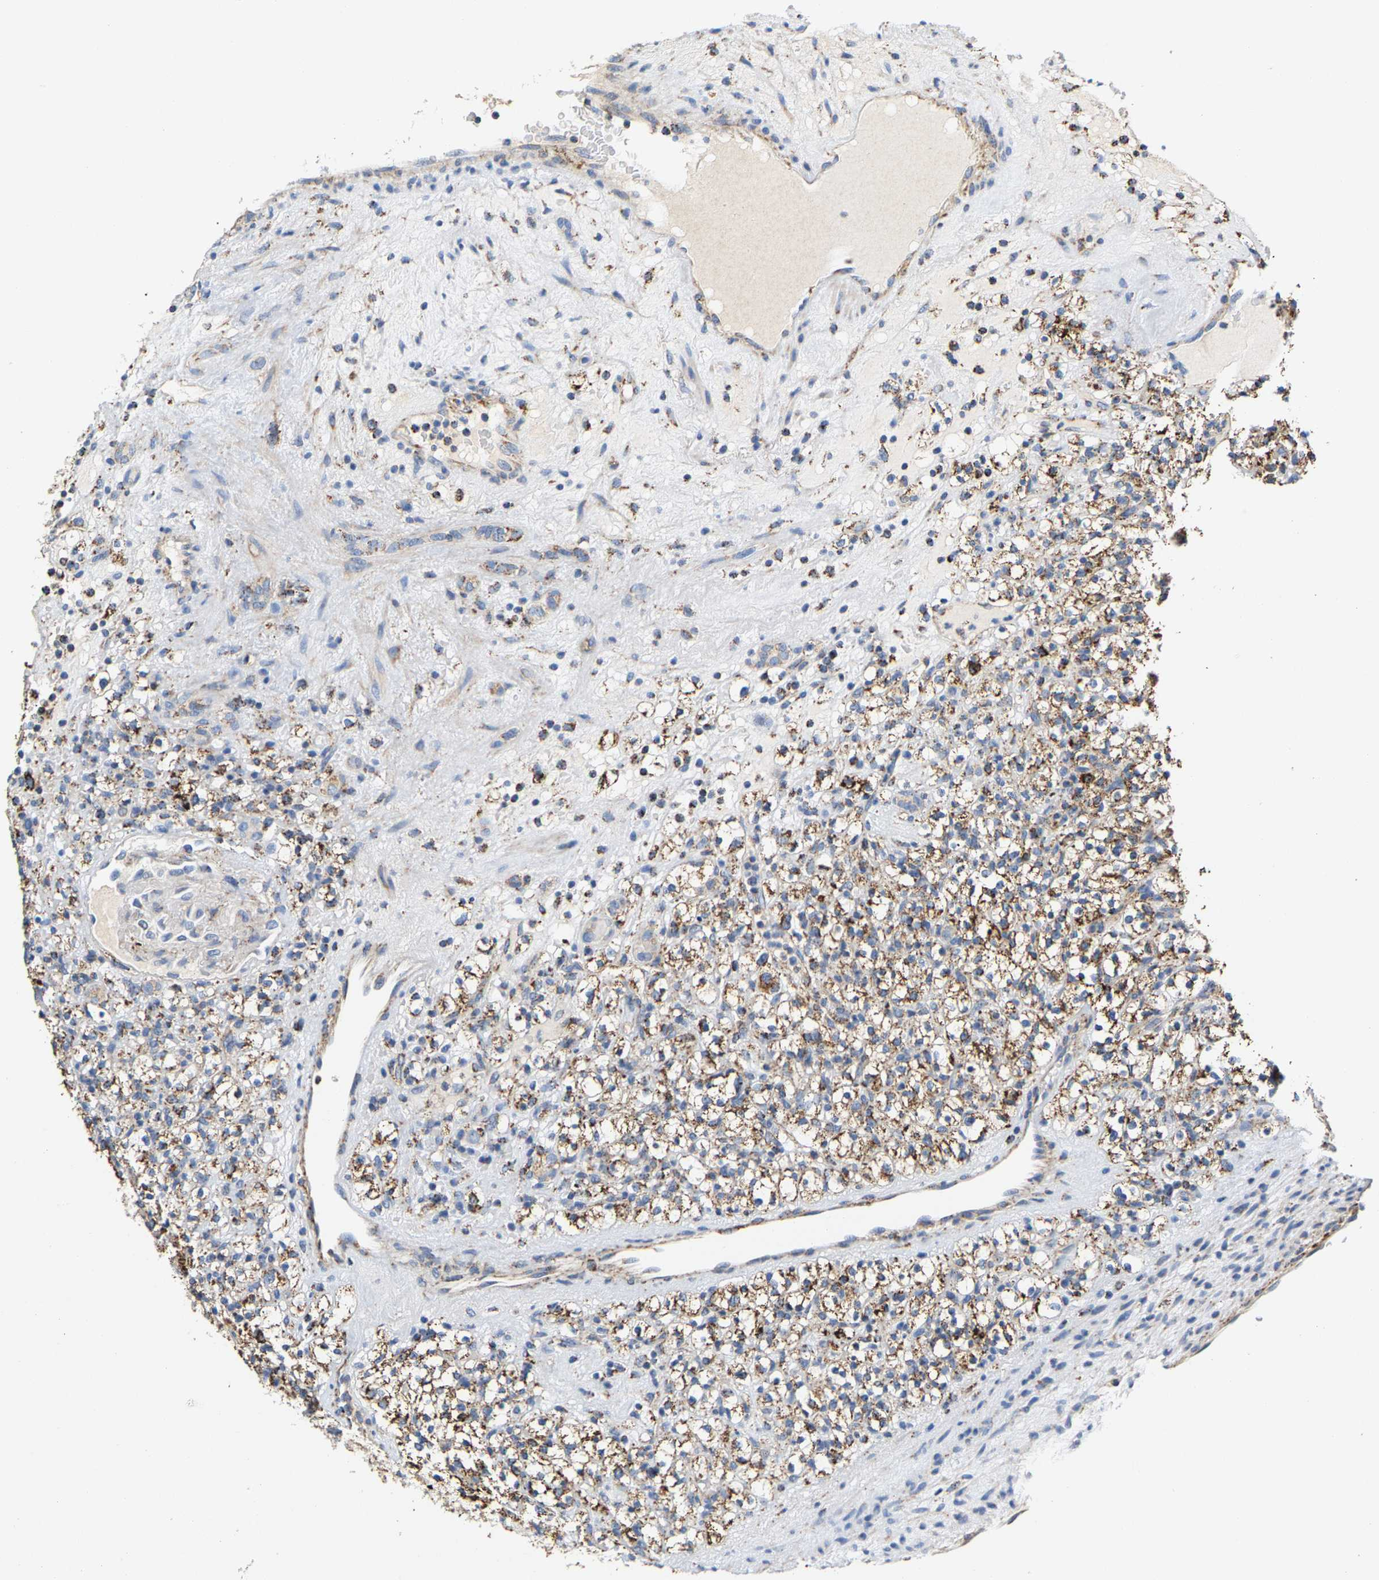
{"staining": {"intensity": "moderate", "quantity": ">75%", "location": "cytoplasmic/membranous"}, "tissue": "renal cancer", "cell_type": "Tumor cells", "image_type": "cancer", "snomed": [{"axis": "morphology", "description": "Normal tissue, NOS"}, {"axis": "morphology", "description": "Adenocarcinoma, NOS"}, {"axis": "topography", "description": "Kidney"}], "caption": "Human renal cancer (adenocarcinoma) stained with a brown dye demonstrates moderate cytoplasmic/membranous positive positivity in approximately >75% of tumor cells.", "gene": "SHMT2", "patient": {"sex": "female", "age": 72}}